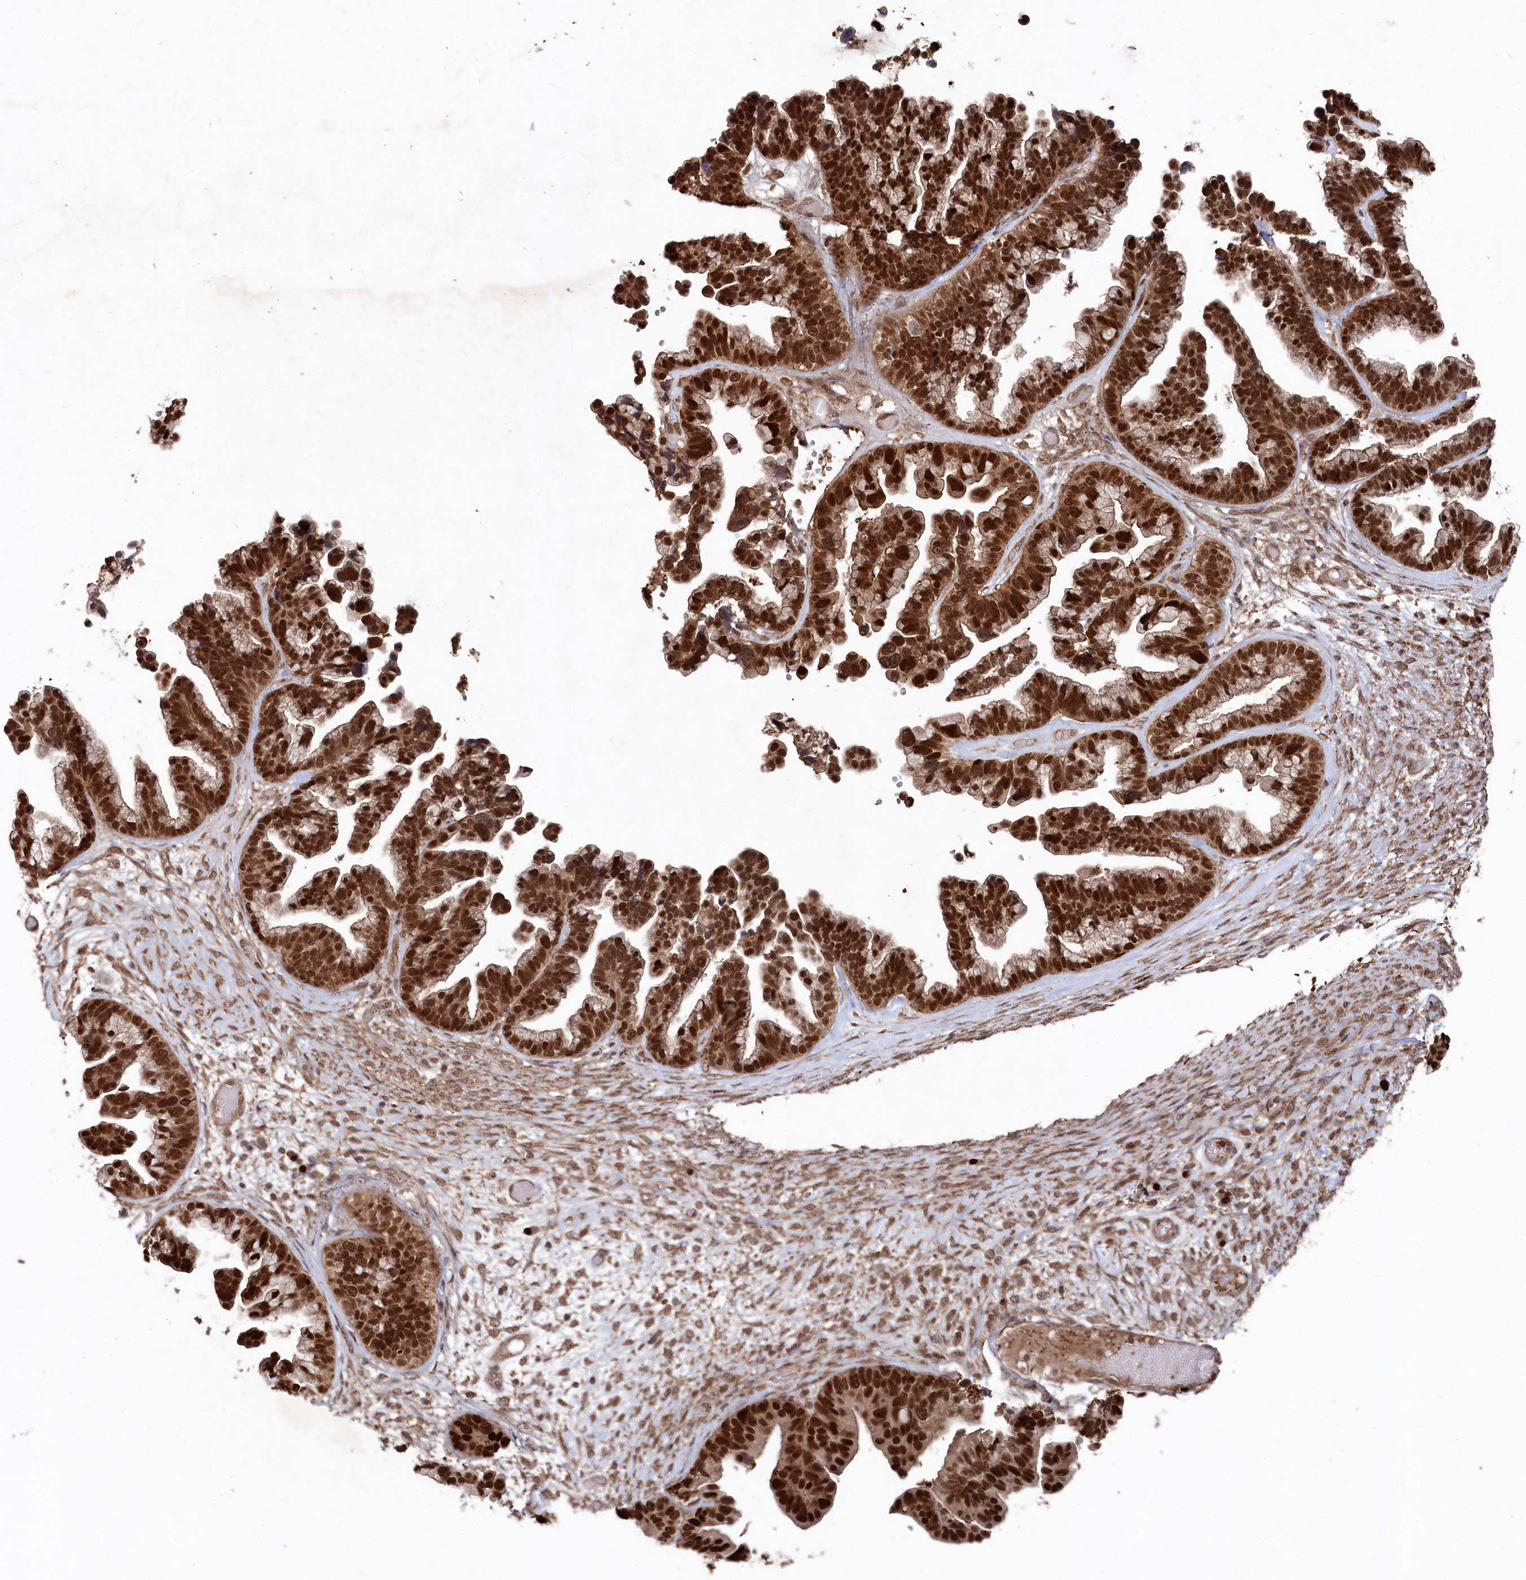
{"staining": {"intensity": "strong", "quantity": ">75%", "location": "nuclear"}, "tissue": "ovarian cancer", "cell_type": "Tumor cells", "image_type": "cancer", "snomed": [{"axis": "morphology", "description": "Cystadenocarcinoma, serous, NOS"}, {"axis": "topography", "description": "Ovary"}], "caption": "Human ovarian serous cystadenocarcinoma stained with a brown dye reveals strong nuclear positive expression in about >75% of tumor cells.", "gene": "BORCS7", "patient": {"sex": "female", "age": 56}}